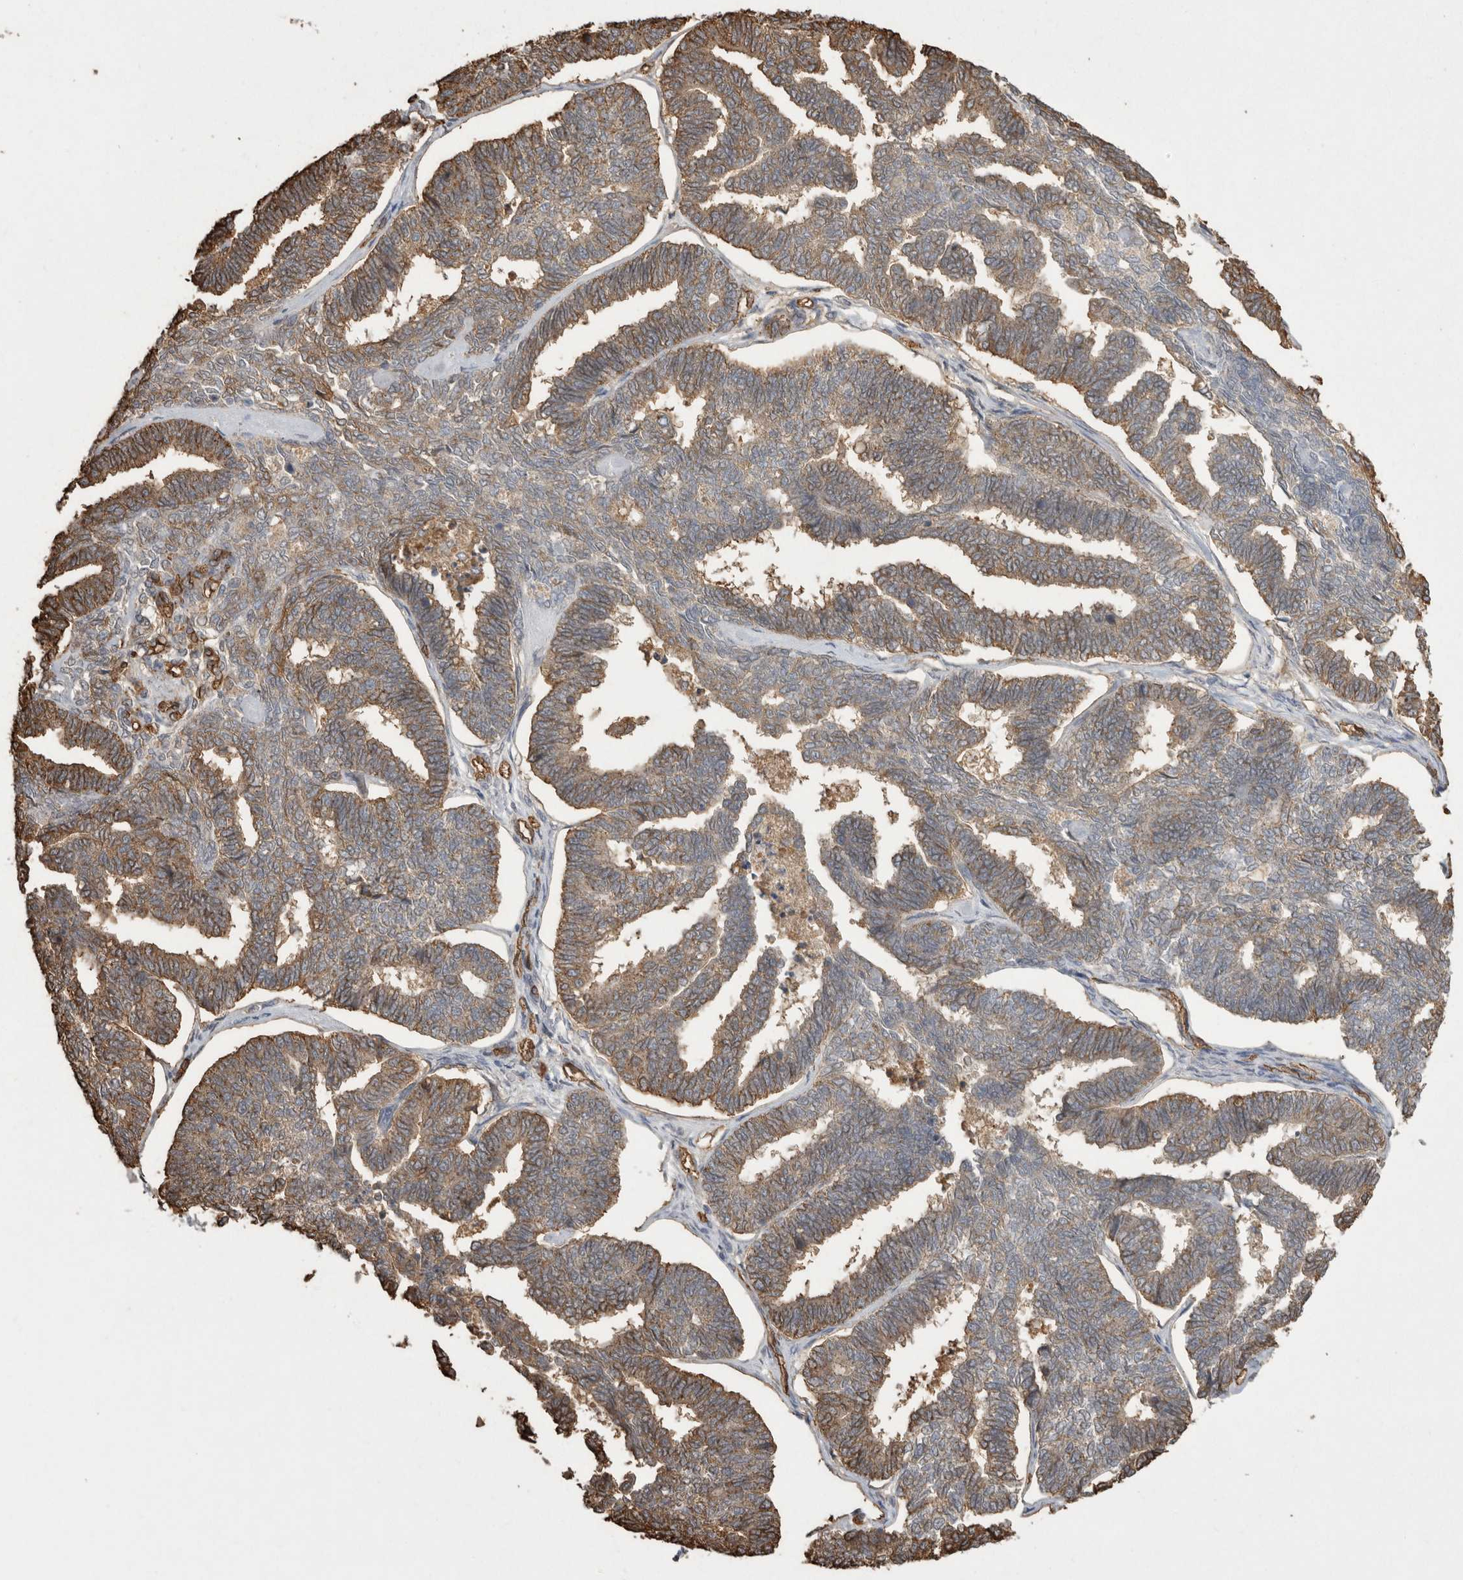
{"staining": {"intensity": "weak", "quantity": ">75%", "location": "cytoplasmic/membranous"}, "tissue": "endometrial cancer", "cell_type": "Tumor cells", "image_type": "cancer", "snomed": [{"axis": "morphology", "description": "Adenocarcinoma, NOS"}, {"axis": "topography", "description": "Endometrium"}], "caption": "This micrograph demonstrates adenocarcinoma (endometrial) stained with immunohistochemistry (IHC) to label a protein in brown. The cytoplasmic/membranous of tumor cells show weak positivity for the protein. Nuclei are counter-stained blue.", "gene": "IL27", "patient": {"sex": "female", "age": 70}}